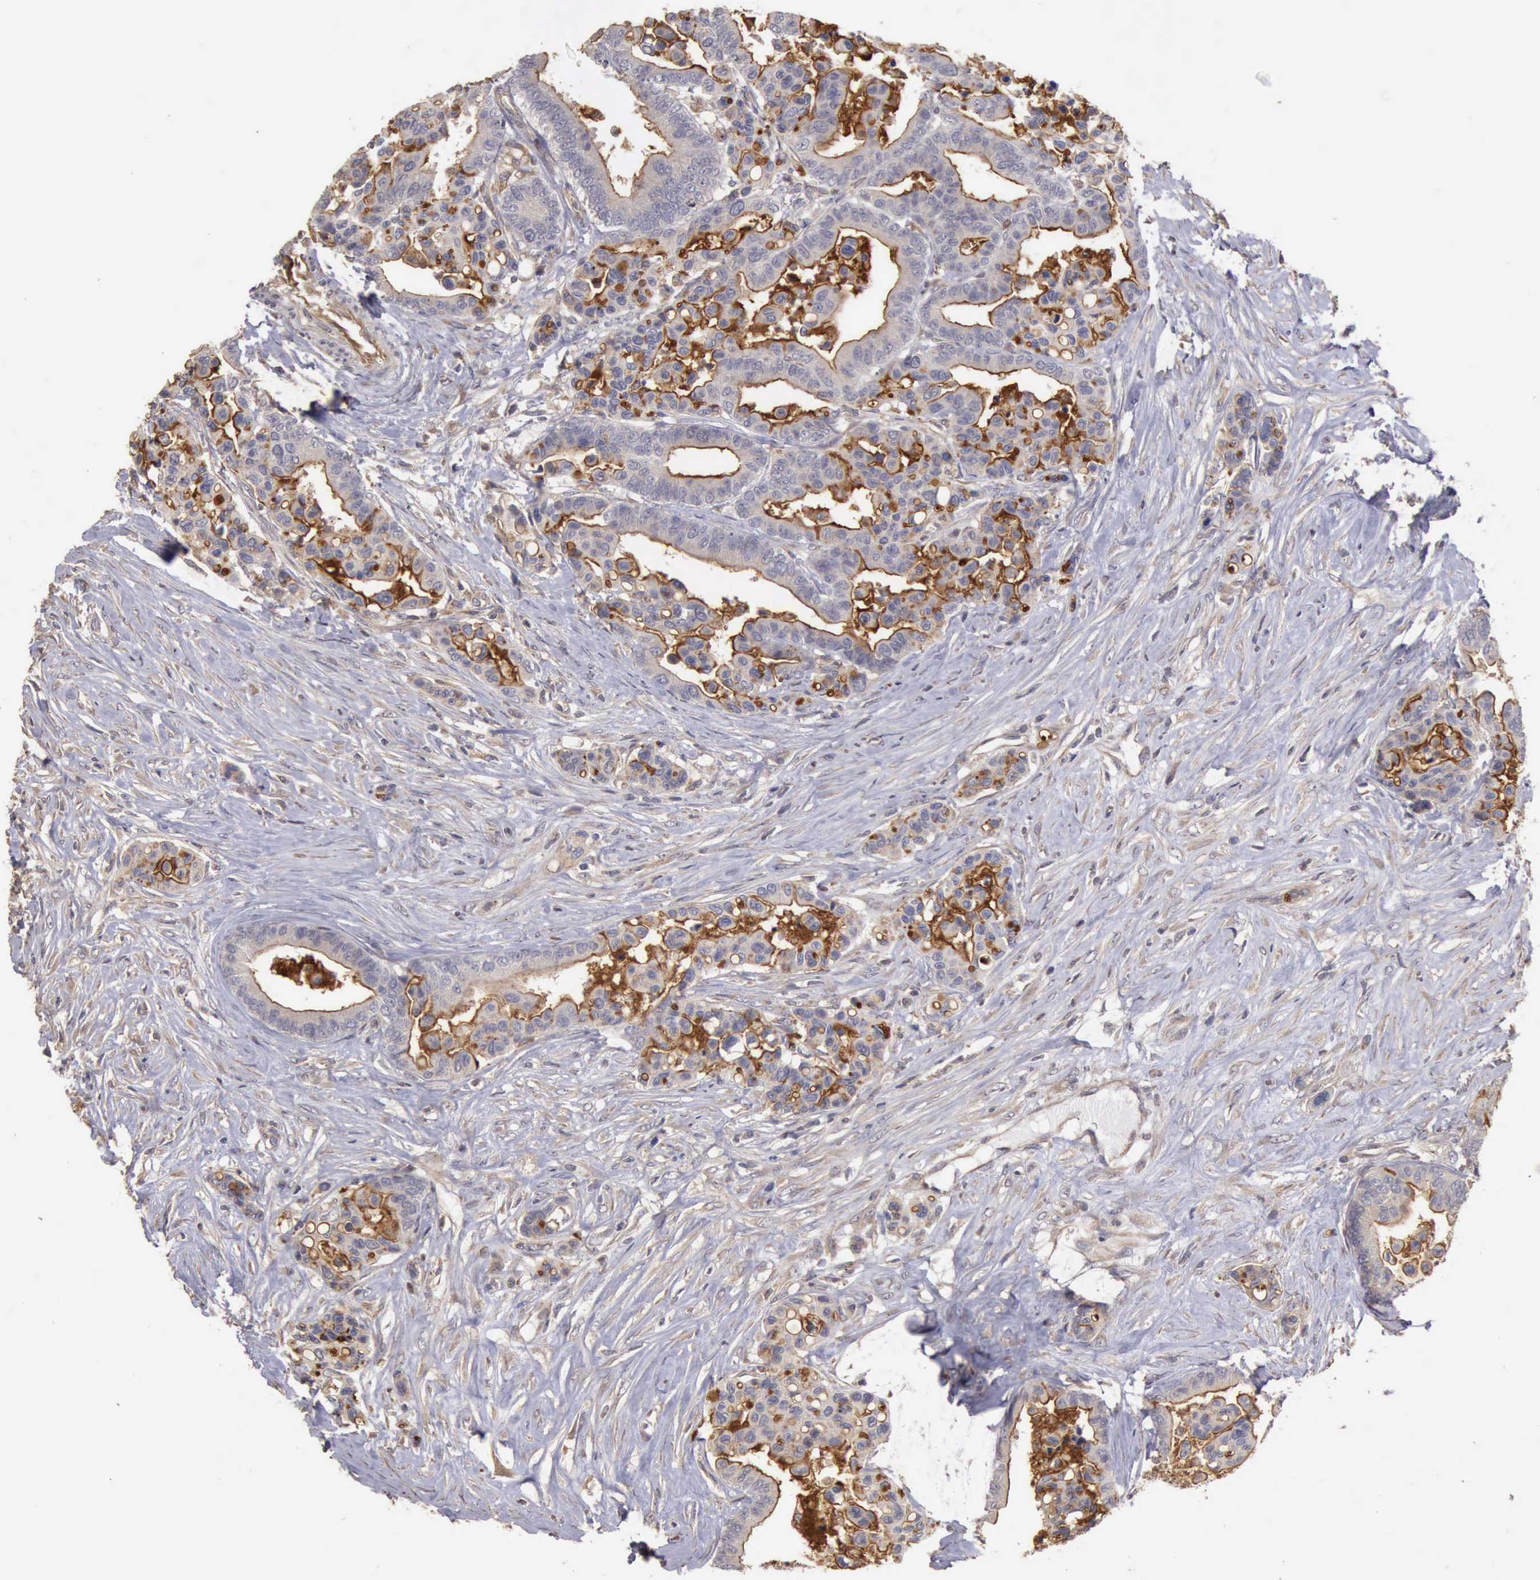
{"staining": {"intensity": "negative", "quantity": "none", "location": "none"}, "tissue": "colorectal cancer", "cell_type": "Tumor cells", "image_type": "cancer", "snomed": [{"axis": "morphology", "description": "Adenocarcinoma, NOS"}, {"axis": "topography", "description": "Colon"}], "caption": "This micrograph is of colorectal cancer stained with IHC to label a protein in brown with the nuclei are counter-stained blue. There is no positivity in tumor cells. Nuclei are stained in blue.", "gene": "BMX", "patient": {"sex": "male", "age": 82}}